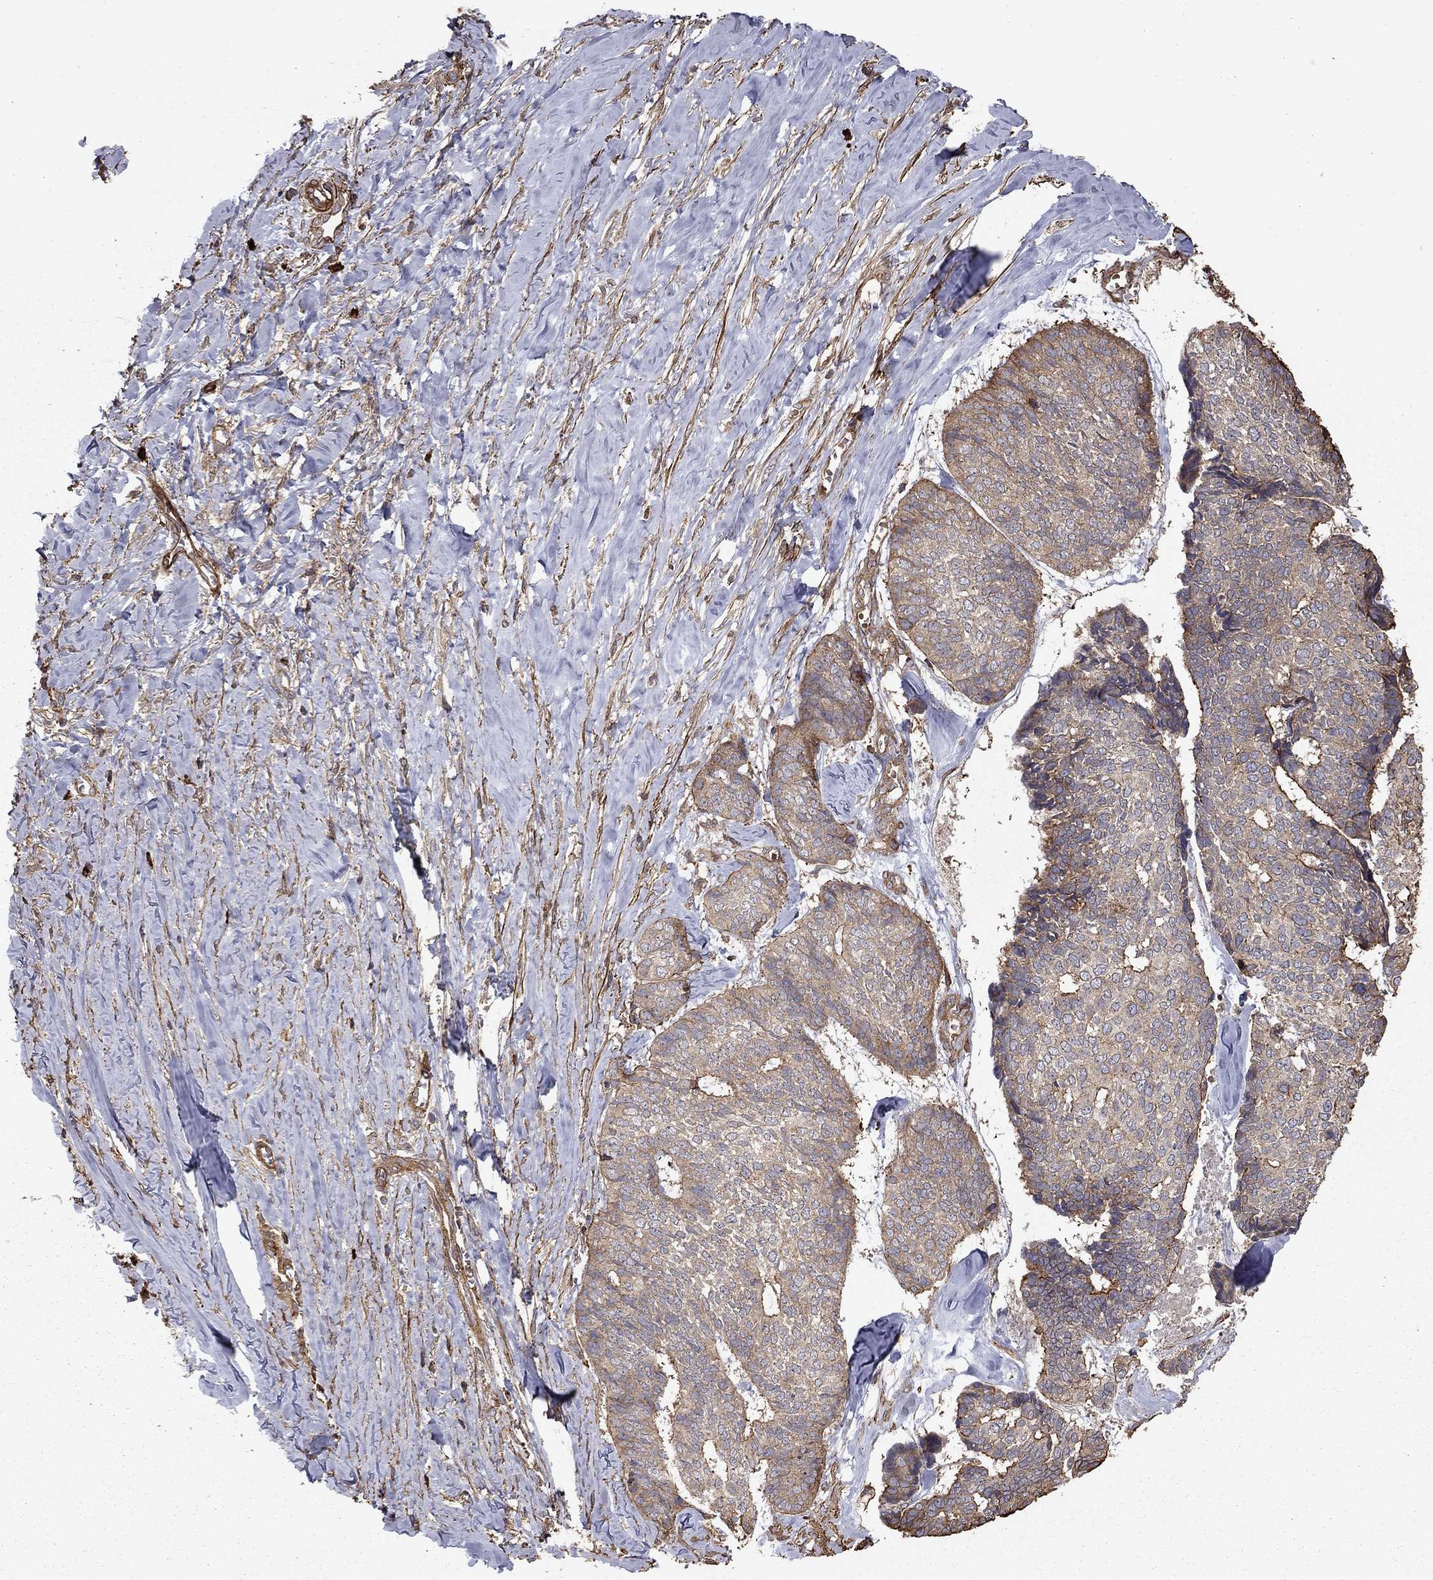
{"staining": {"intensity": "negative", "quantity": "none", "location": "none"}, "tissue": "skin cancer", "cell_type": "Tumor cells", "image_type": "cancer", "snomed": [{"axis": "morphology", "description": "Basal cell carcinoma"}, {"axis": "topography", "description": "Skin"}], "caption": "Tumor cells show no significant positivity in skin cancer (basal cell carcinoma).", "gene": "HABP4", "patient": {"sex": "male", "age": 86}}